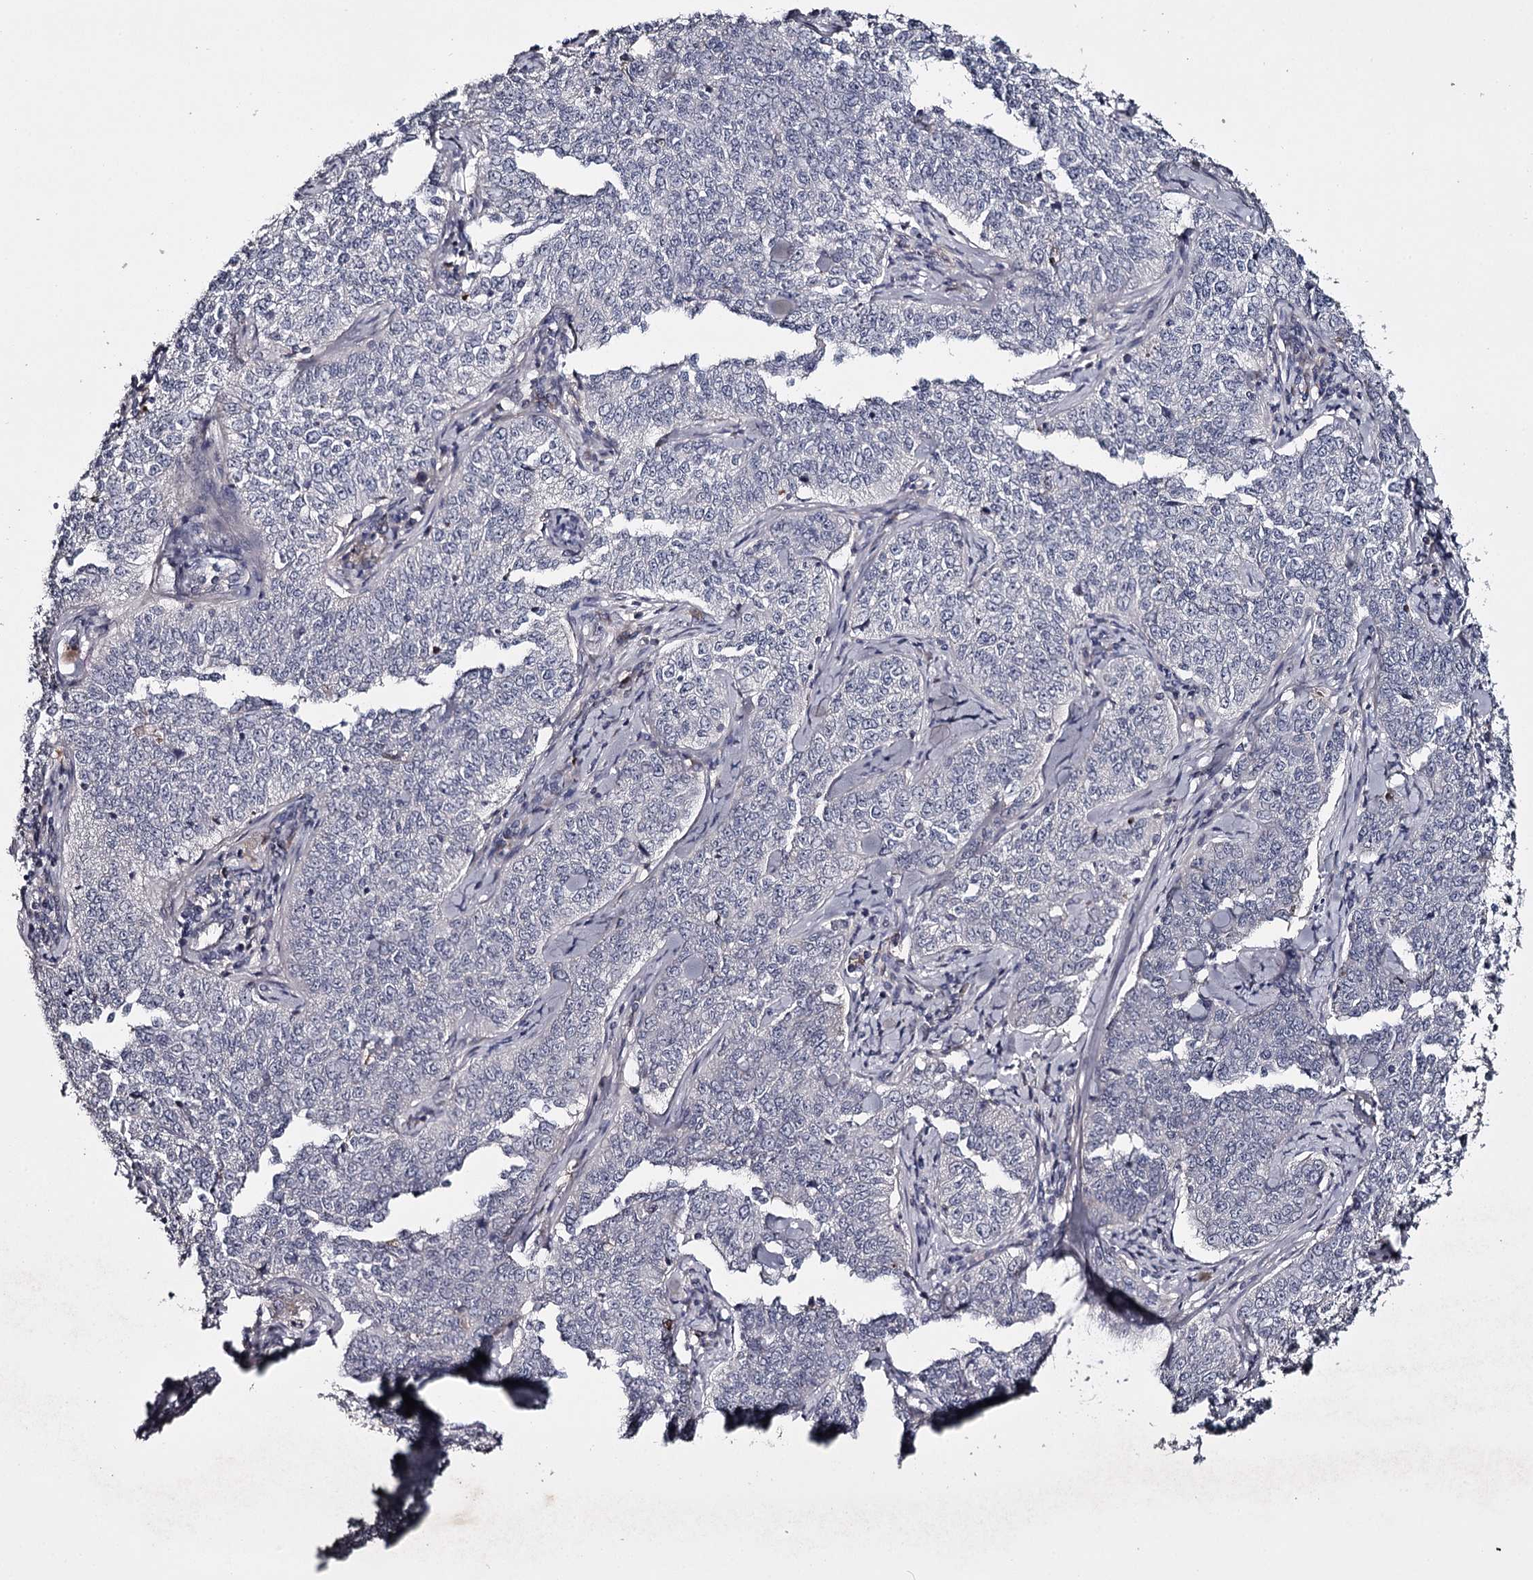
{"staining": {"intensity": "negative", "quantity": "none", "location": "none"}, "tissue": "cervical cancer", "cell_type": "Tumor cells", "image_type": "cancer", "snomed": [{"axis": "morphology", "description": "Squamous cell carcinoma, NOS"}, {"axis": "topography", "description": "Cervix"}], "caption": "A high-resolution photomicrograph shows immunohistochemistry (IHC) staining of cervical cancer, which reveals no significant staining in tumor cells.", "gene": "FDXACB1", "patient": {"sex": "female", "age": 35}}